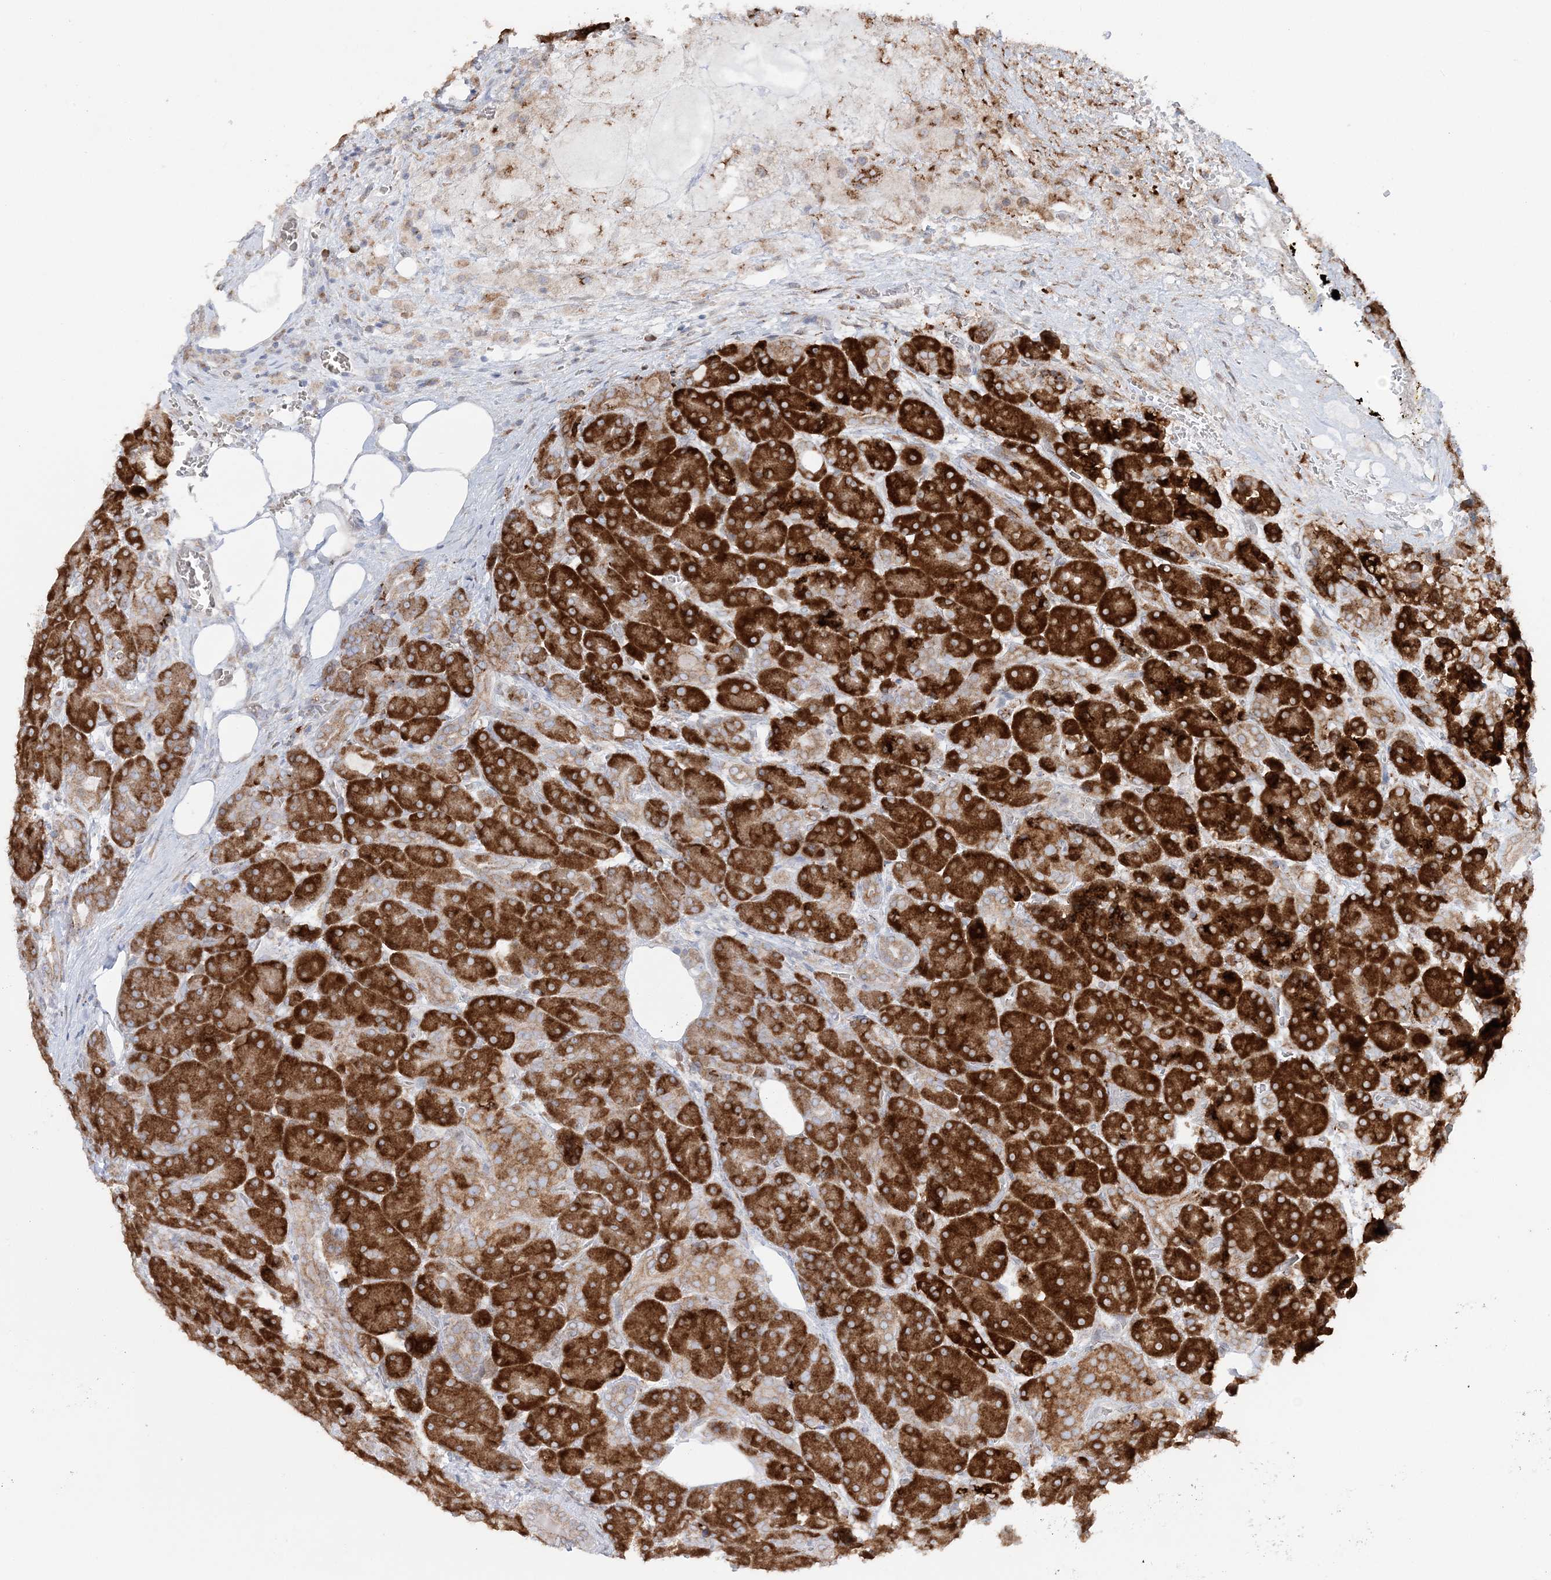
{"staining": {"intensity": "strong", "quantity": ">75%", "location": "cytoplasmic/membranous"}, "tissue": "pancreas", "cell_type": "Exocrine glandular cells", "image_type": "normal", "snomed": [{"axis": "morphology", "description": "Normal tissue, NOS"}, {"axis": "topography", "description": "Pancreas"}], "caption": "Approximately >75% of exocrine glandular cells in benign human pancreas show strong cytoplasmic/membranous protein expression as visualized by brown immunohistochemical staining.", "gene": "TMED10", "patient": {"sex": "male", "age": 63}}